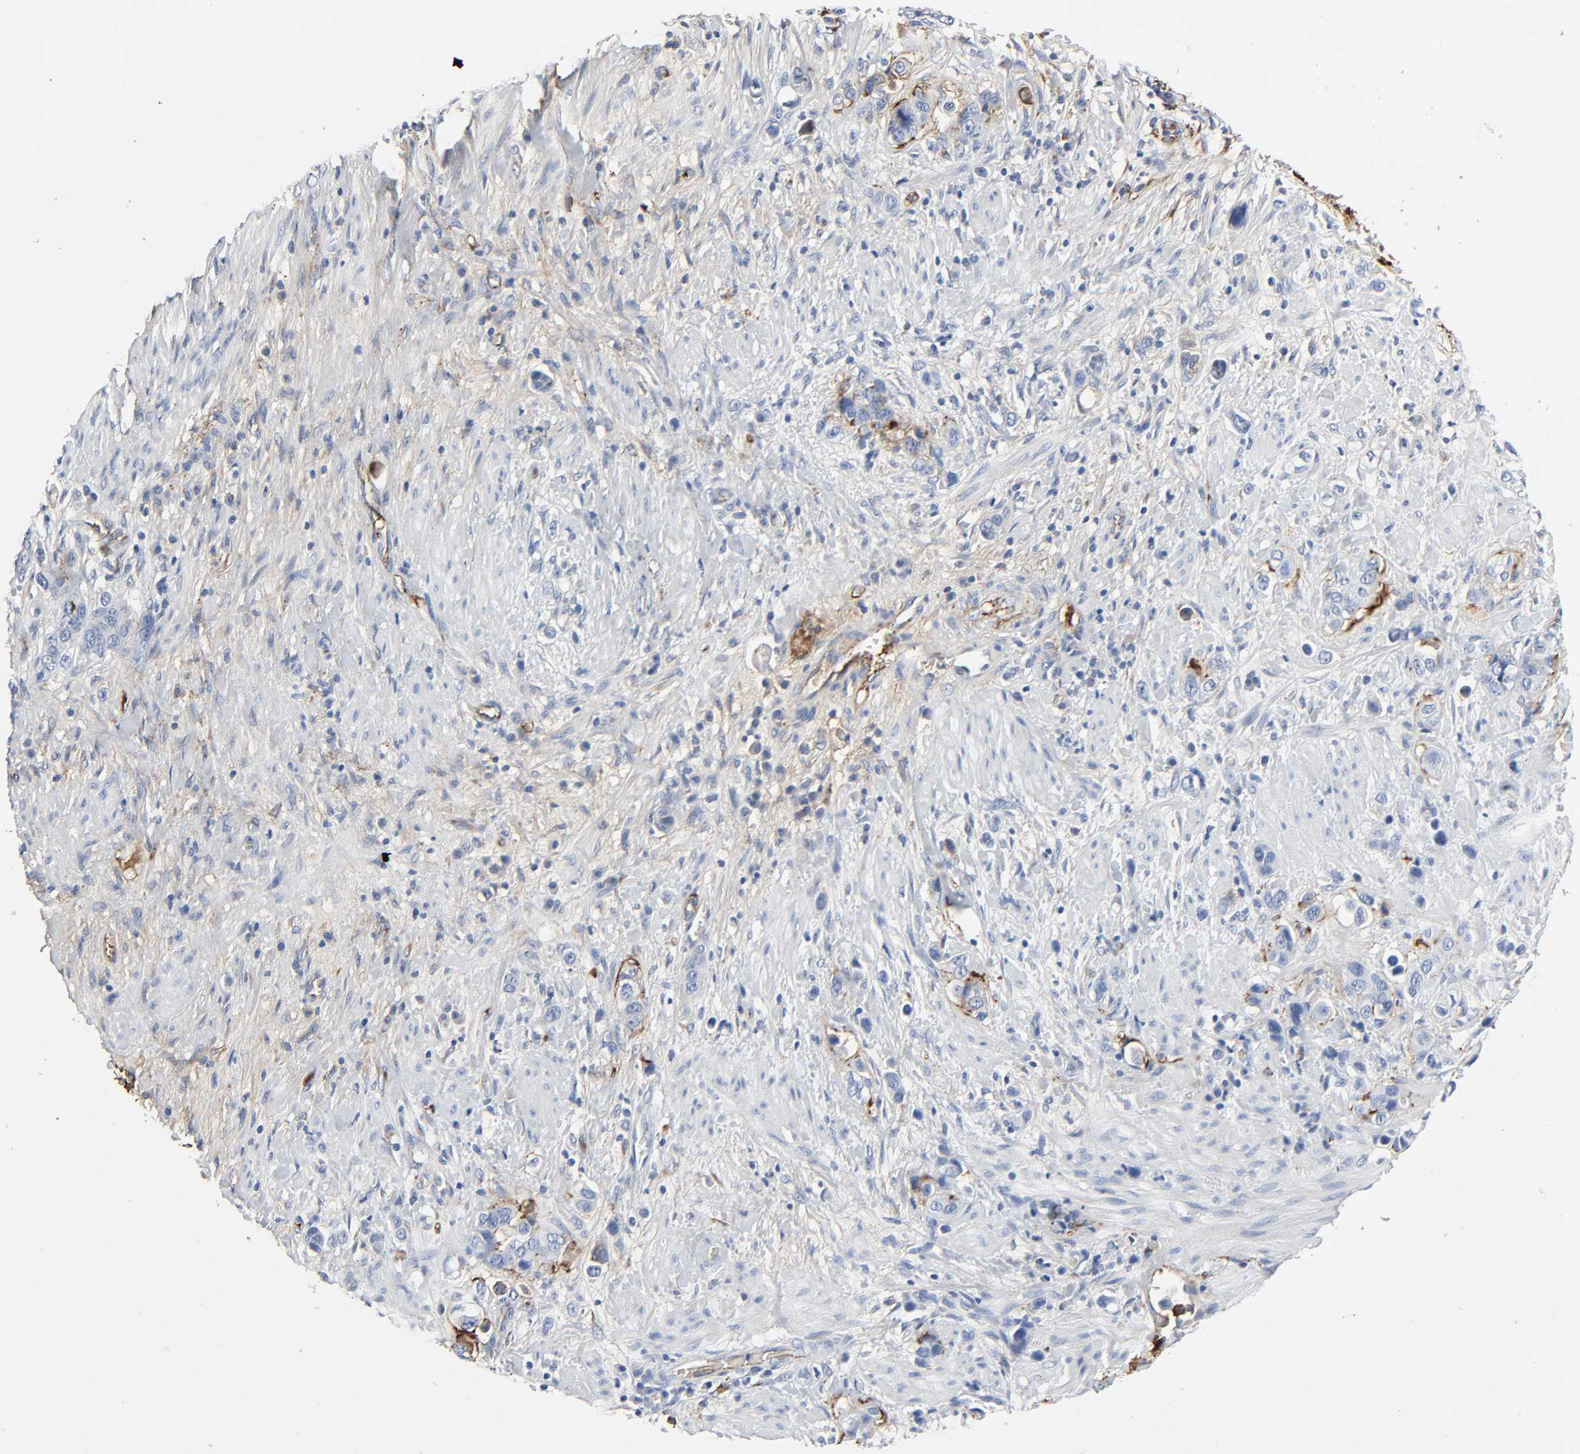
{"staining": {"intensity": "moderate", "quantity": "25%-75%", "location": "cytoplasmic/membranous"}, "tissue": "stomach cancer", "cell_type": "Tumor cells", "image_type": "cancer", "snomed": [{"axis": "morphology", "description": "Adenocarcinoma, NOS"}, {"axis": "topography", "description": "Stomach, lower"}], "caption": "Adenocarcinoma (stomach) tissue displays moderate cytoplasmic/membranous staining in about 25%-75% of tumor cells, visualized by immunohistochemistry.", "gene": "C3", "patient": {"sex": "female", "age": 93}}